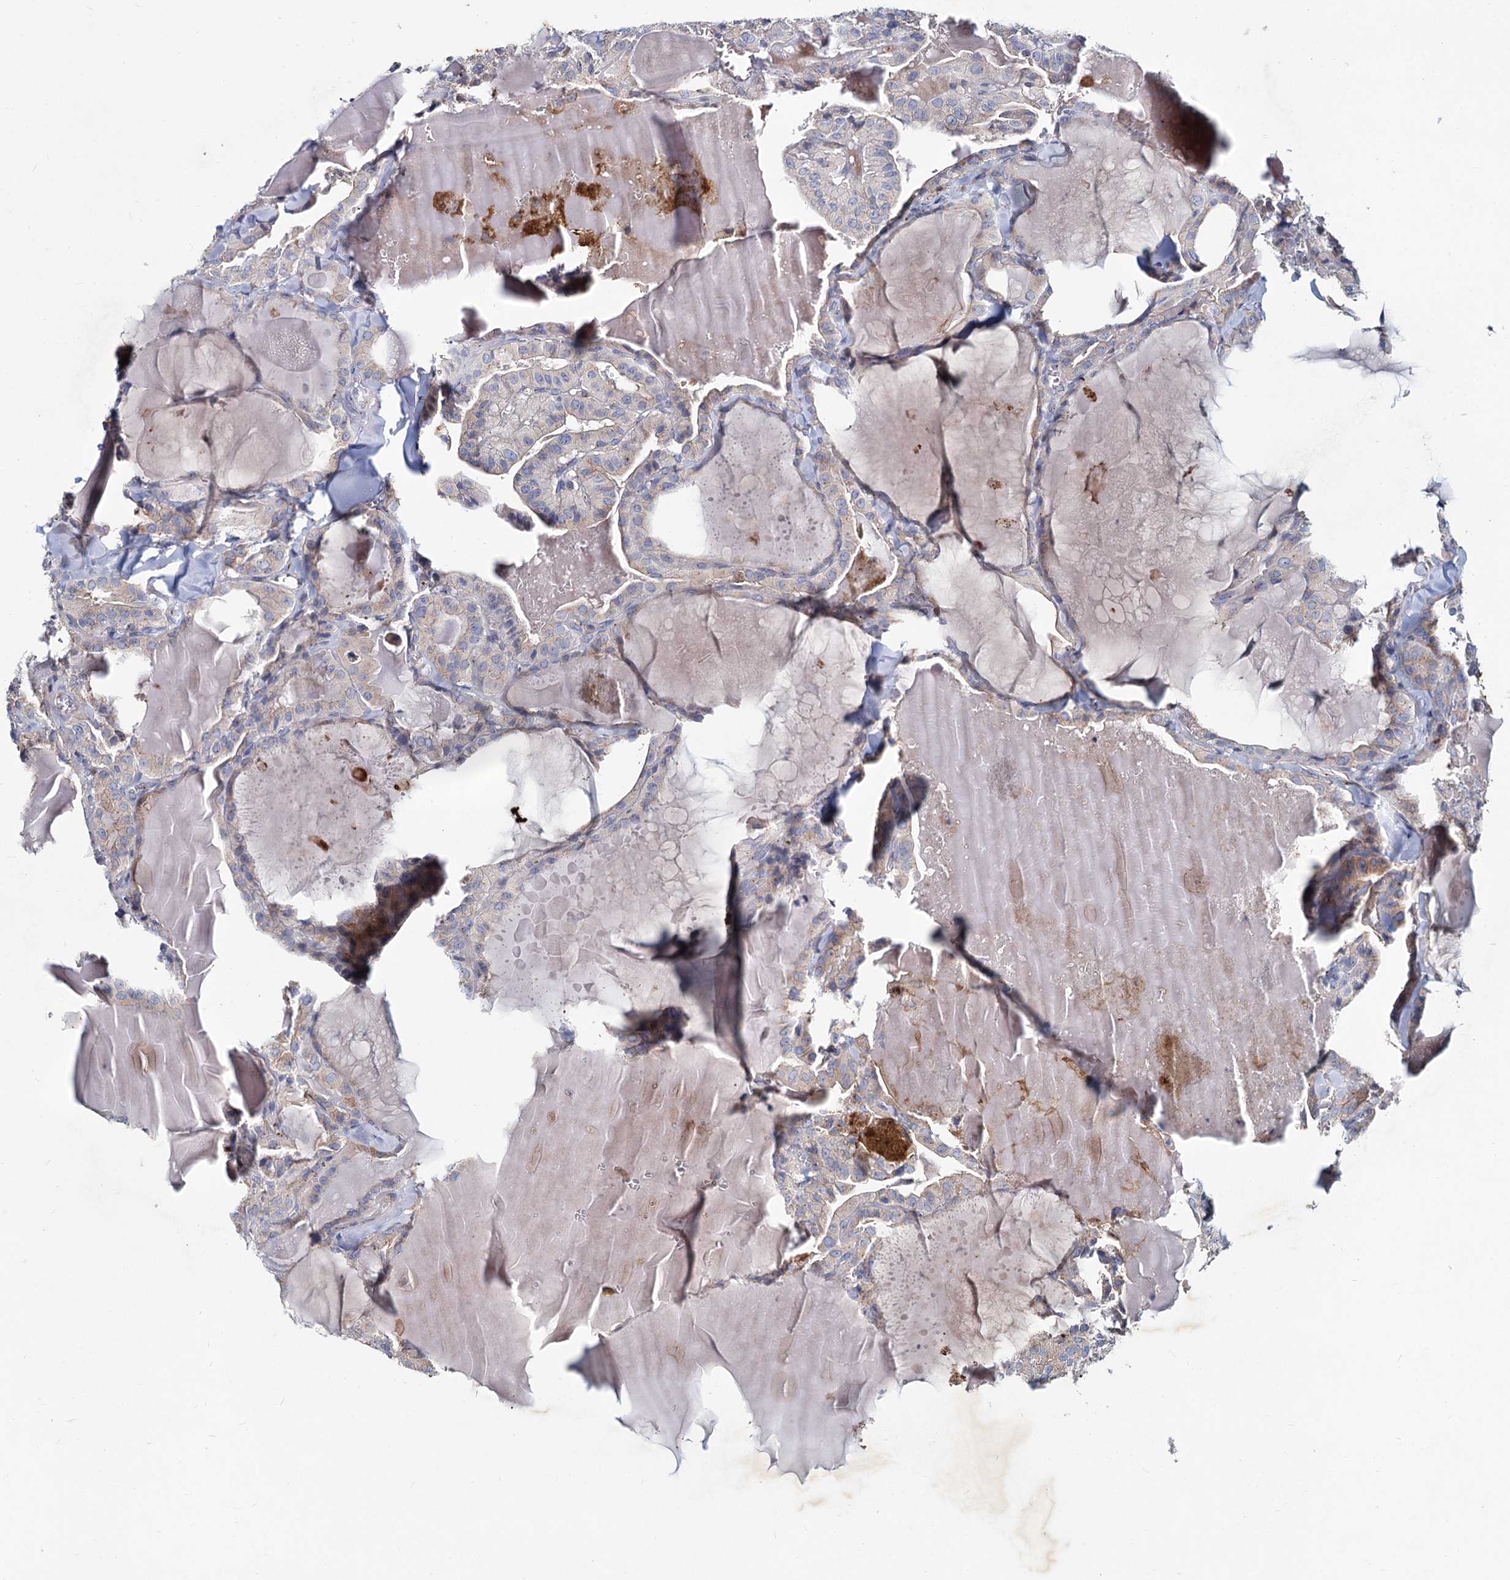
{"staining": {"intensity": "negative", "quantity": "none", "location": "none"}, "tissue": "thyroid cancer", "cell_type": "Tumor cells", "image_type": "cancer", "snomed": [{"axis": "morphology", "description": "Papillary adenocarcinoma, NOS"}, {"axis": "topography", "description": "Thyroid gland"}], "caption": "A histopathology image of human thyroid papillary adenocarcinoma is negative for staining in tumor cells.", "gene": "AGBL4", "patient": {"sex": "male", "age": 52}}